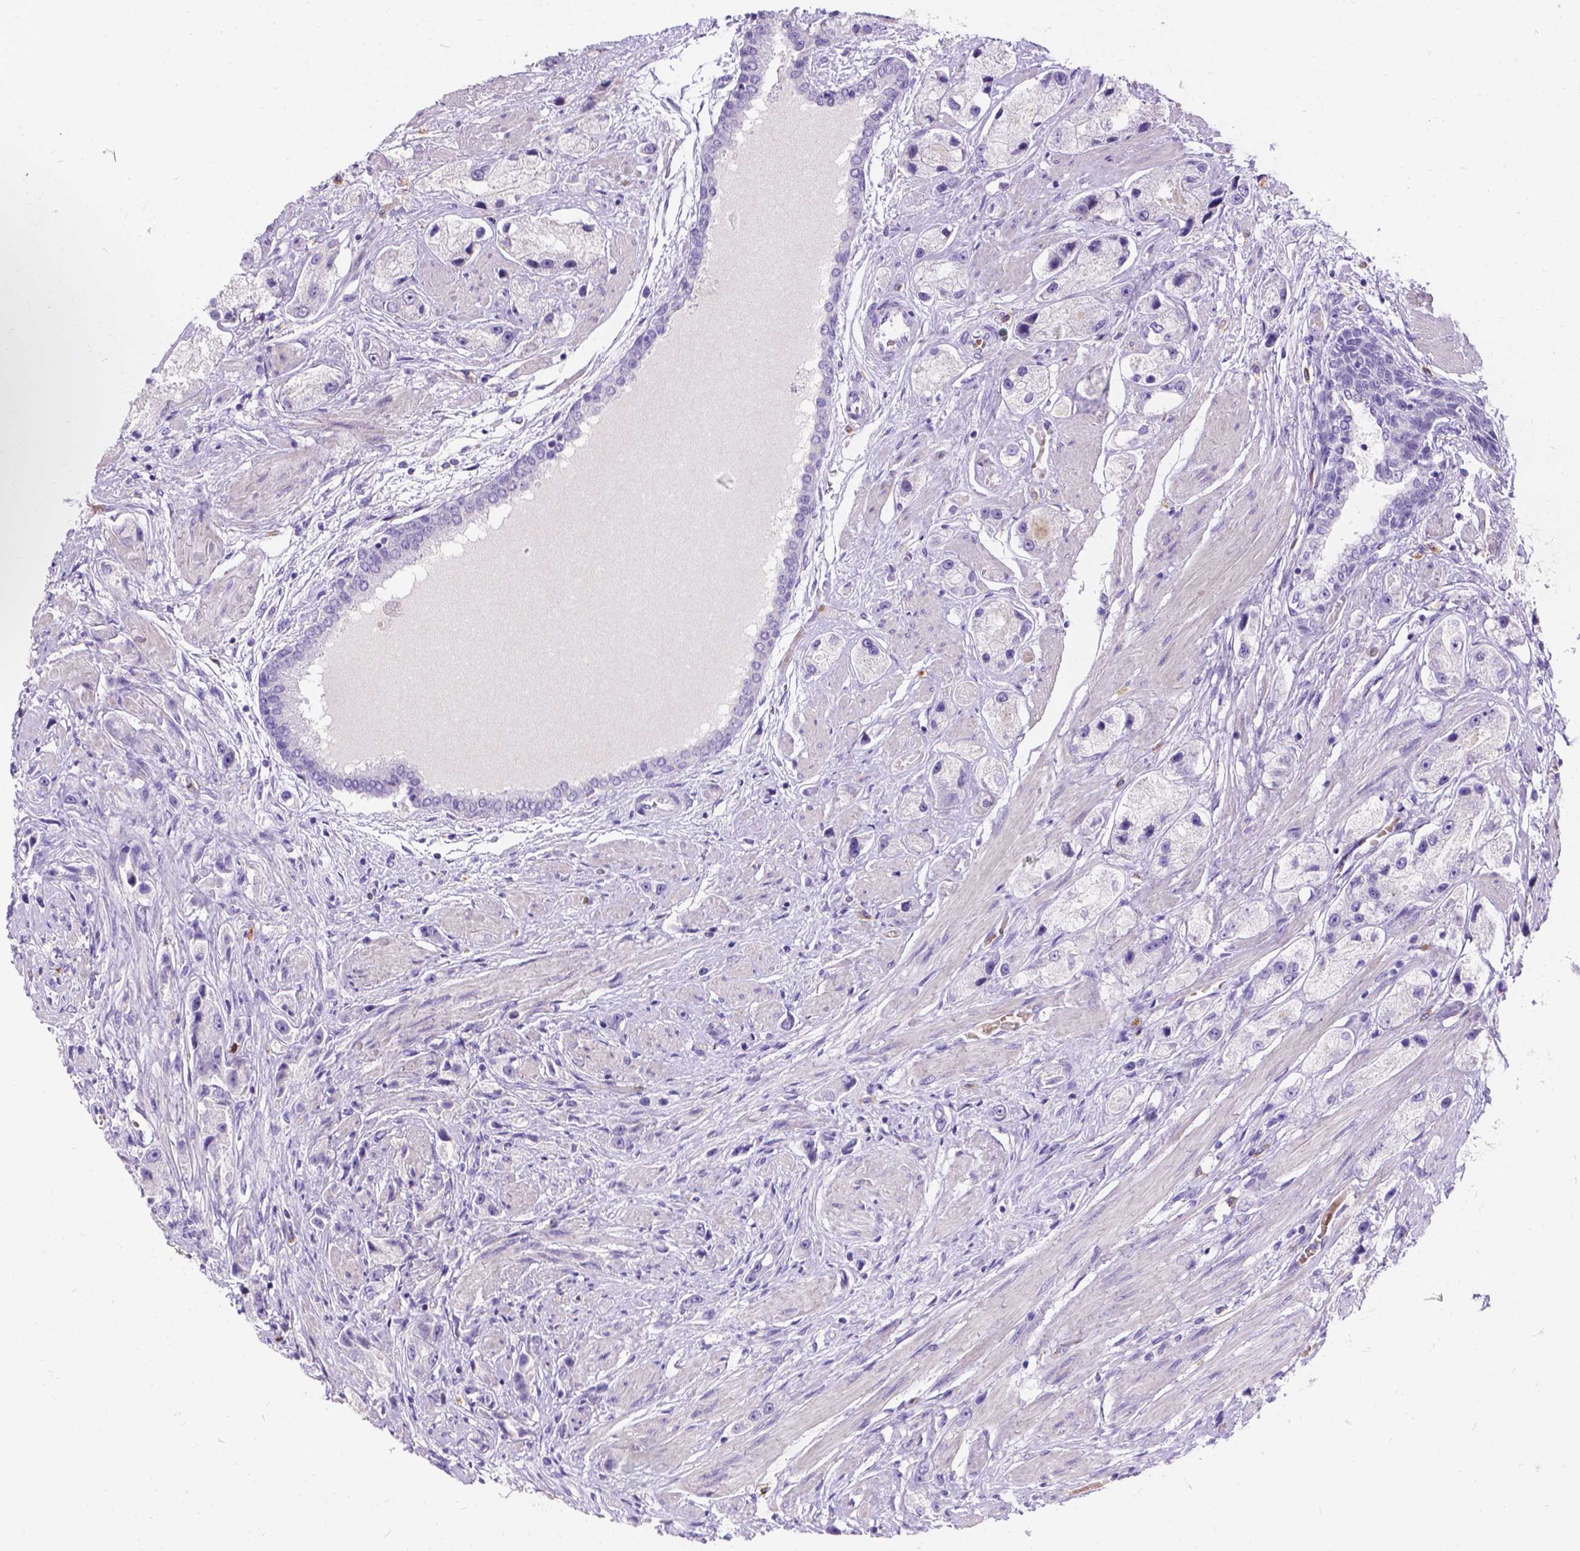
{"staining": {"intensity": "negative", "quantity": "none", "location": "none"}, "tissue": "prostate cancer", "cell_type": "Tumor cells", "image_type": "cancer", "snomed": [{"axis": "morphology", "description": "Adenocarcinoma, High grade"}, {"axis": "topography", "description": "Prostate"}], "caption": "Image shows no significant protein positivity in tumor cells of prostate cancer. (DAB immunohistochemistry with hematoxylin counter stain).", "gene": "GNRHR", "patient": {"sex": "male", "age": 67}}